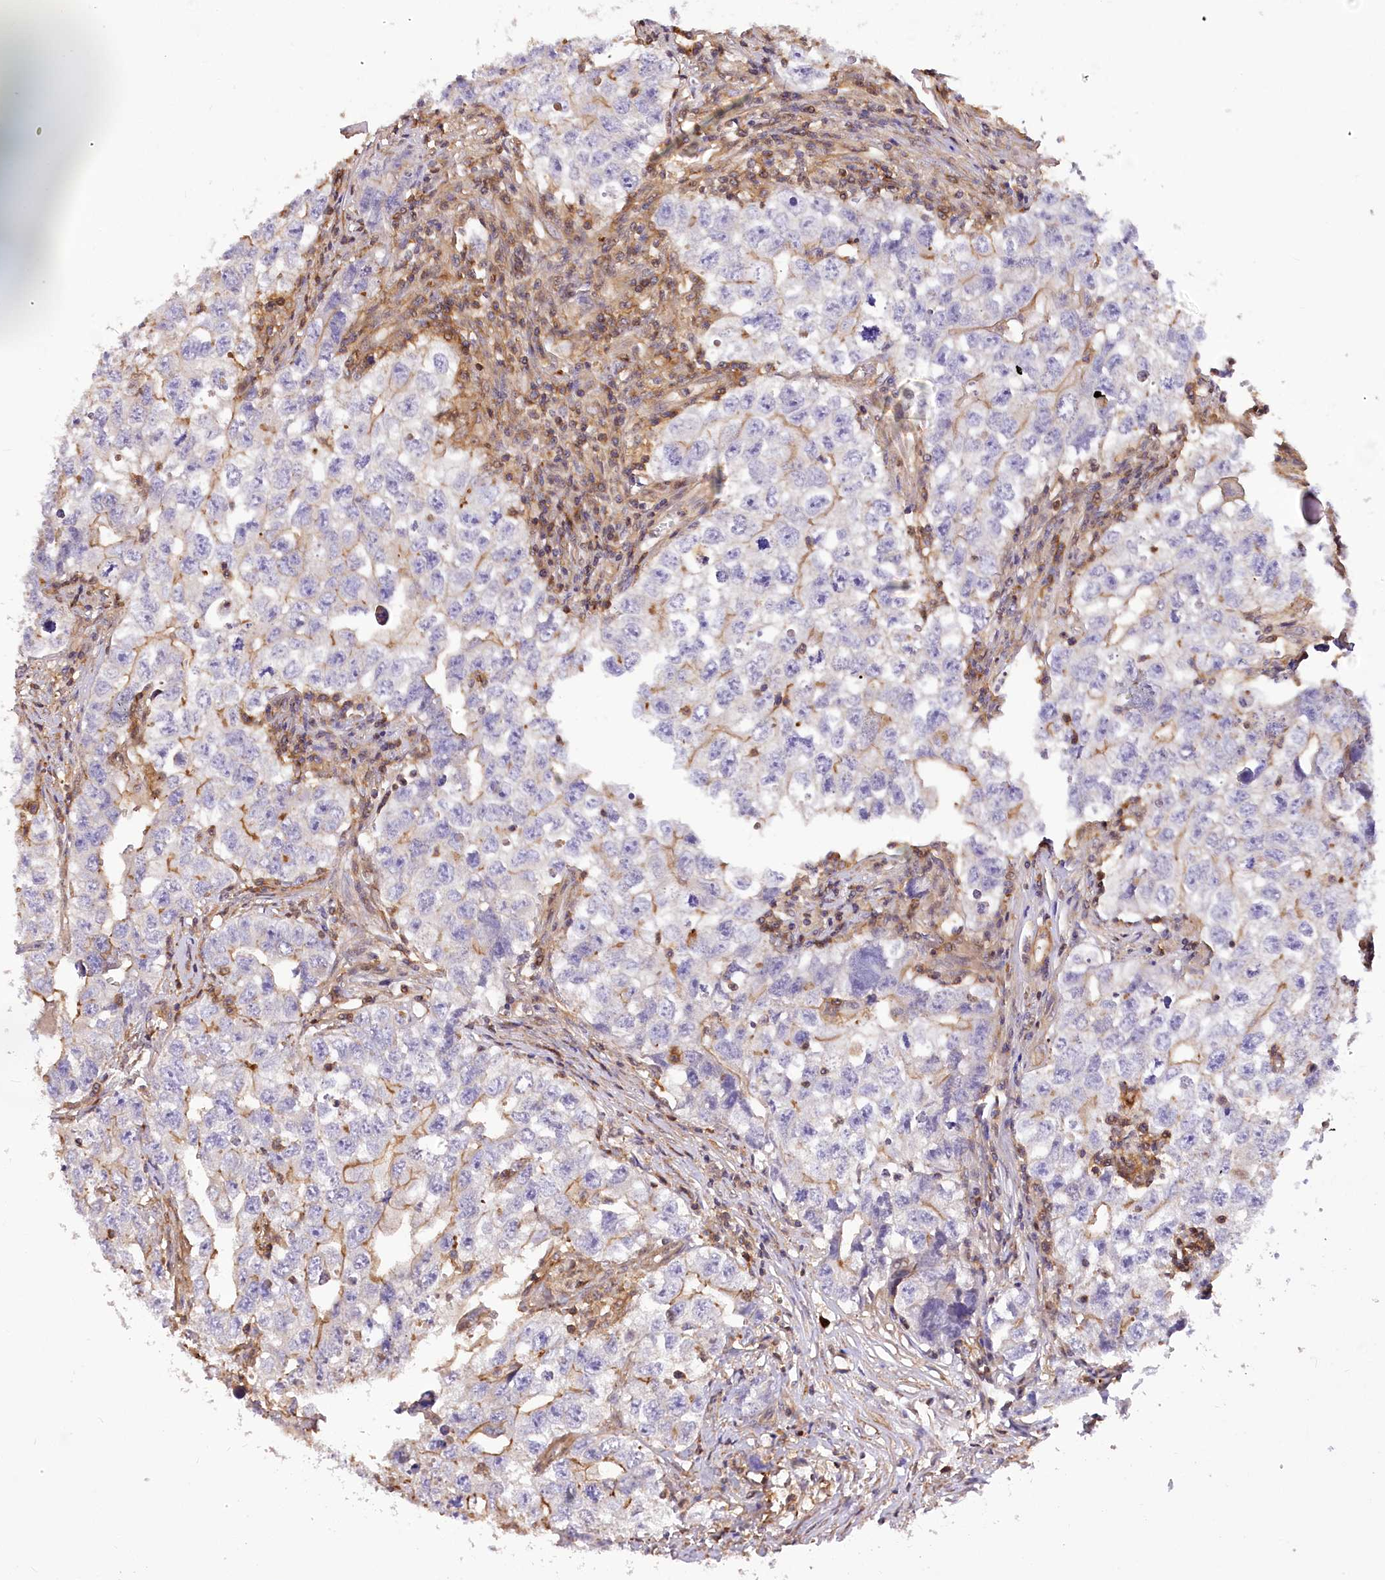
{"staining": {"intensity": "moderate", "quantity": "25%-75%", "location": "cytoplasmic/membranous"}, "tissue": "testis cancer", "cell_type": "Tumor cells", "image_type": "cancer", "snomed": [{"axis": "morphology", "description": "Seminoma, NOS"}, {"axis": "morphology", "description": "Carcinoma, Embryonal, NOS"}, {"axis": "topography", "description": "Testis"}], "caption": "This is a photomicrograph of immunohistochemistry staining of embryonal carcinoma (testis), which shows moderate staining in the cytoplasmic/membranous of tumor cells.", "gene": "DPP3", "patient": {"sex": "male", "age": 43}}